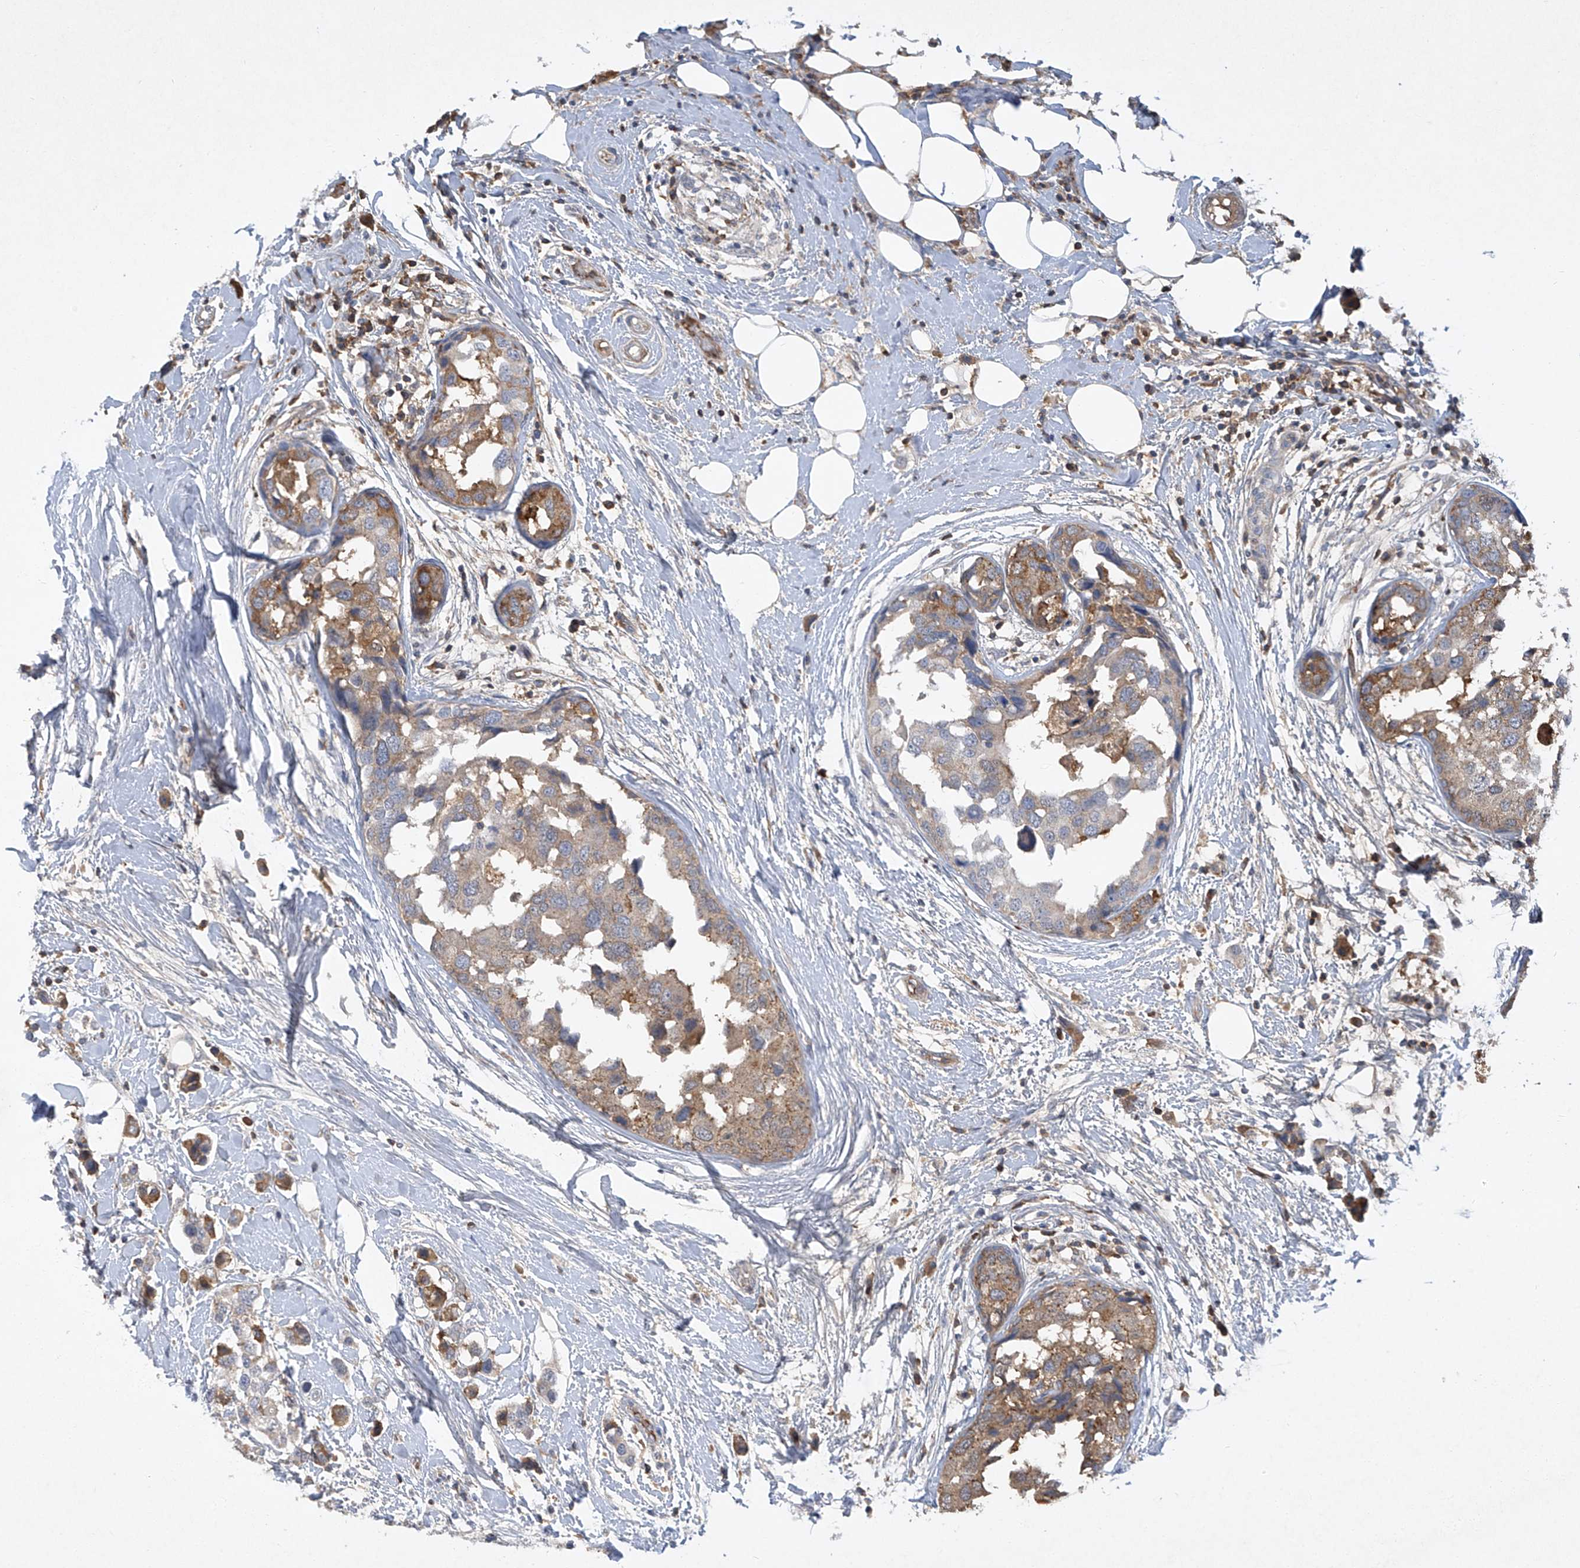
{"staining": {"intensity": "moderate", "quantity": "<25%", "location": "cytoplasmic/membranous"}, "tissue": "breast cancer", "cell_type": "Tumor cells", "image_type": "cancer", "snomed": [{"axis": "morphology", "description": "Normal tissue, NOS"}, {"axis": "morphology", "description": "Duct carcinoma"}, {"axis": "topography", "description": "Breast"}], "caption": "A brown stain labels moderate cytoplasmic/membranous staining of a protein in human breast invasive ductal carcinoma tumor cells. (DAB IHC, brown staining for protein, blue staining for nuclei).", "gene": "HAS3", "patient": {"sex": "female", "age": 50}}